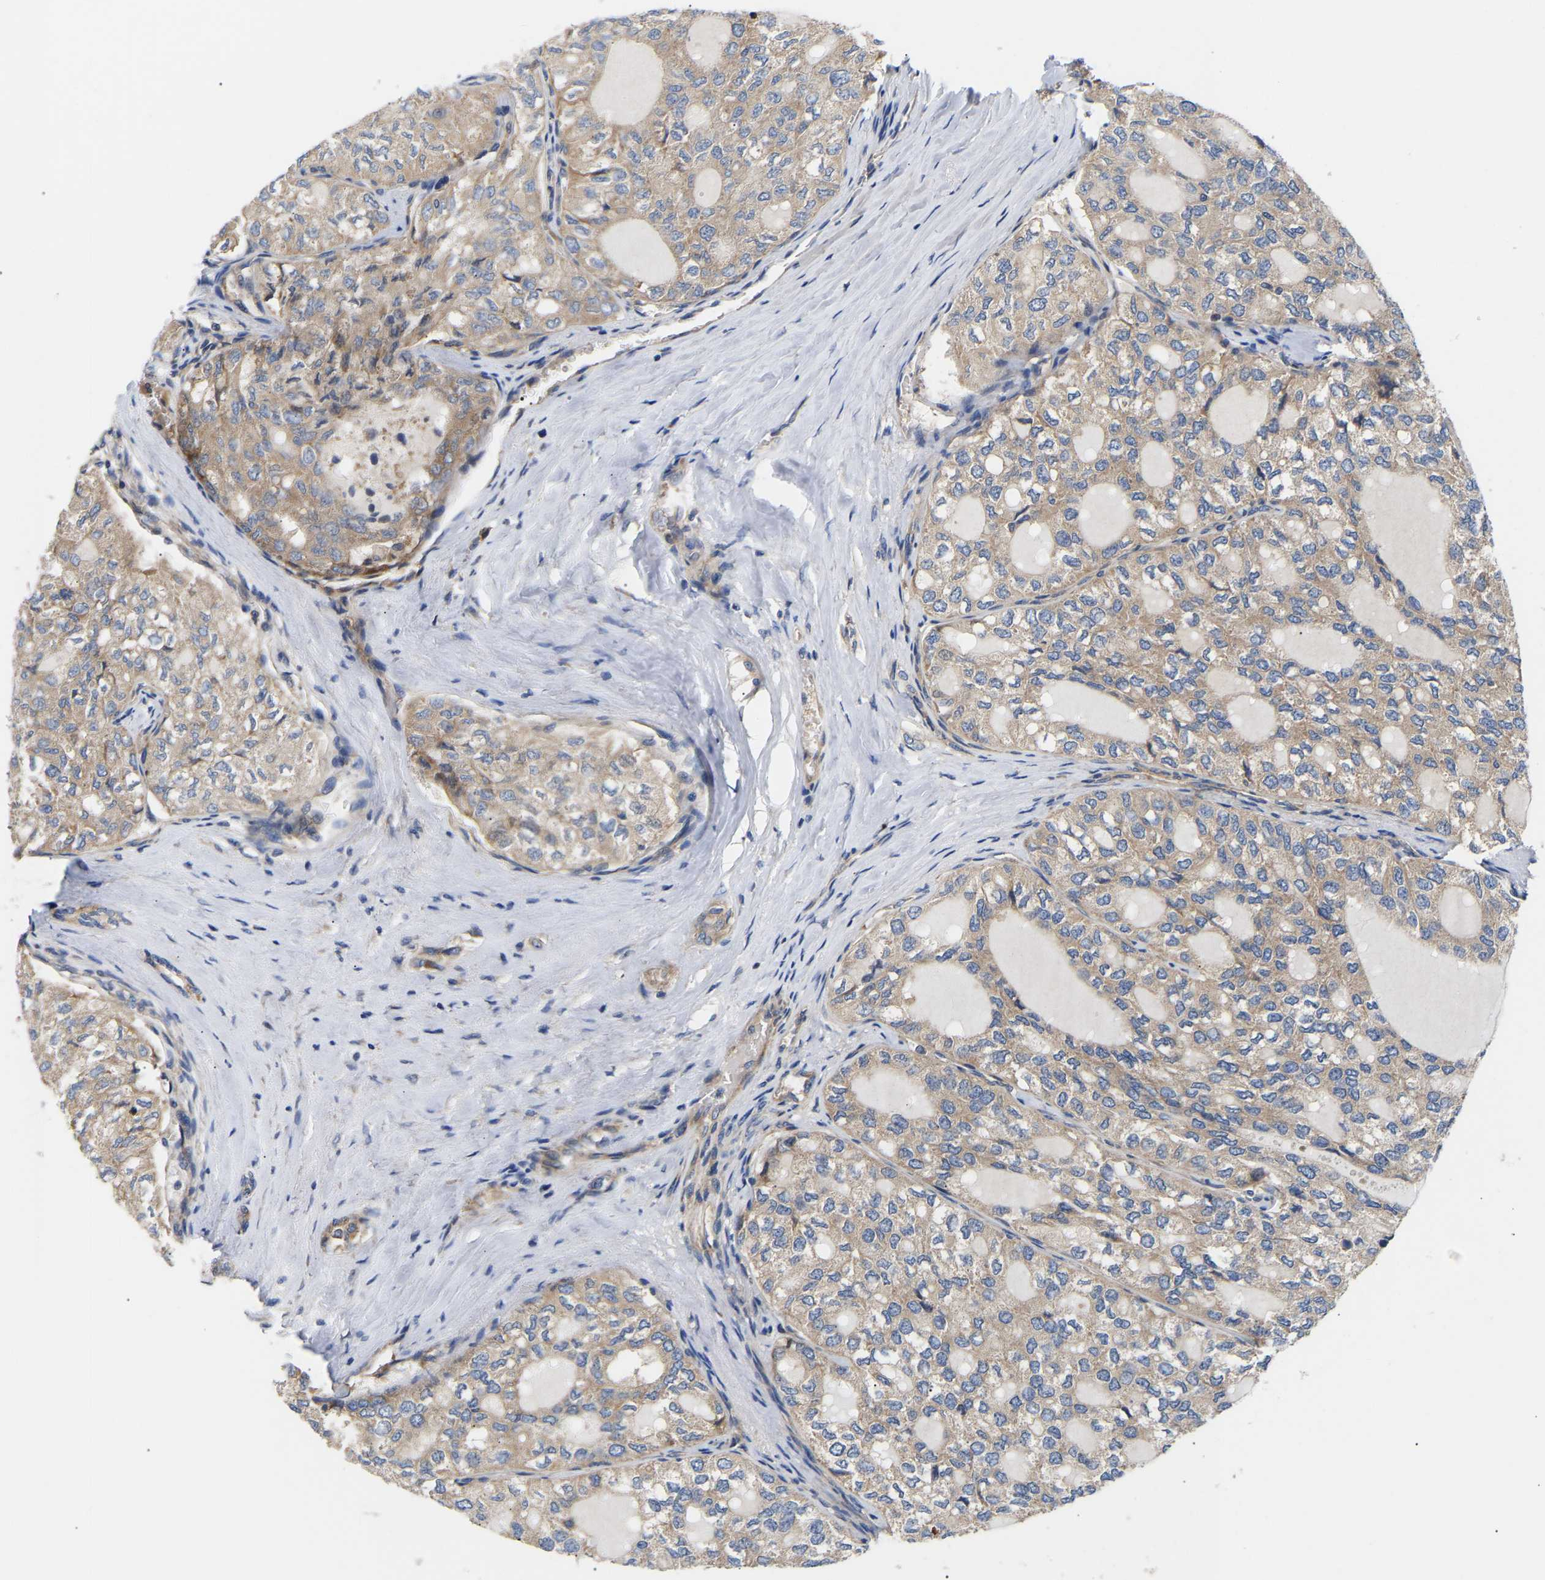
{"staining": {"intensity": "weak", "quantity": ">75%", "location": "cytoplasmic/membranous"}, "tissue": "thyroid cancer", "cell_type": "Tumor cells", "image_type": "cancer", "snomed": [{"axis": "morphology", "description": "Follicular adenoma carcinoma, NOS"}, {"axis": "topography", "description": "Thyroid gland"}], "caption": "Thyroid cancer (follicular adenoma carcinoma) stained with IHC shows weak cytoplasmic/membranous positivity in about >75% of tumor cells. The staining was performed using DAB to visualize the protein expression in brown, while the nuclei were stained in blue with hematoxylin (Magnification: 20x).", "gene": "AIMP2", "patient": {"sex": "male", "age": 75}}